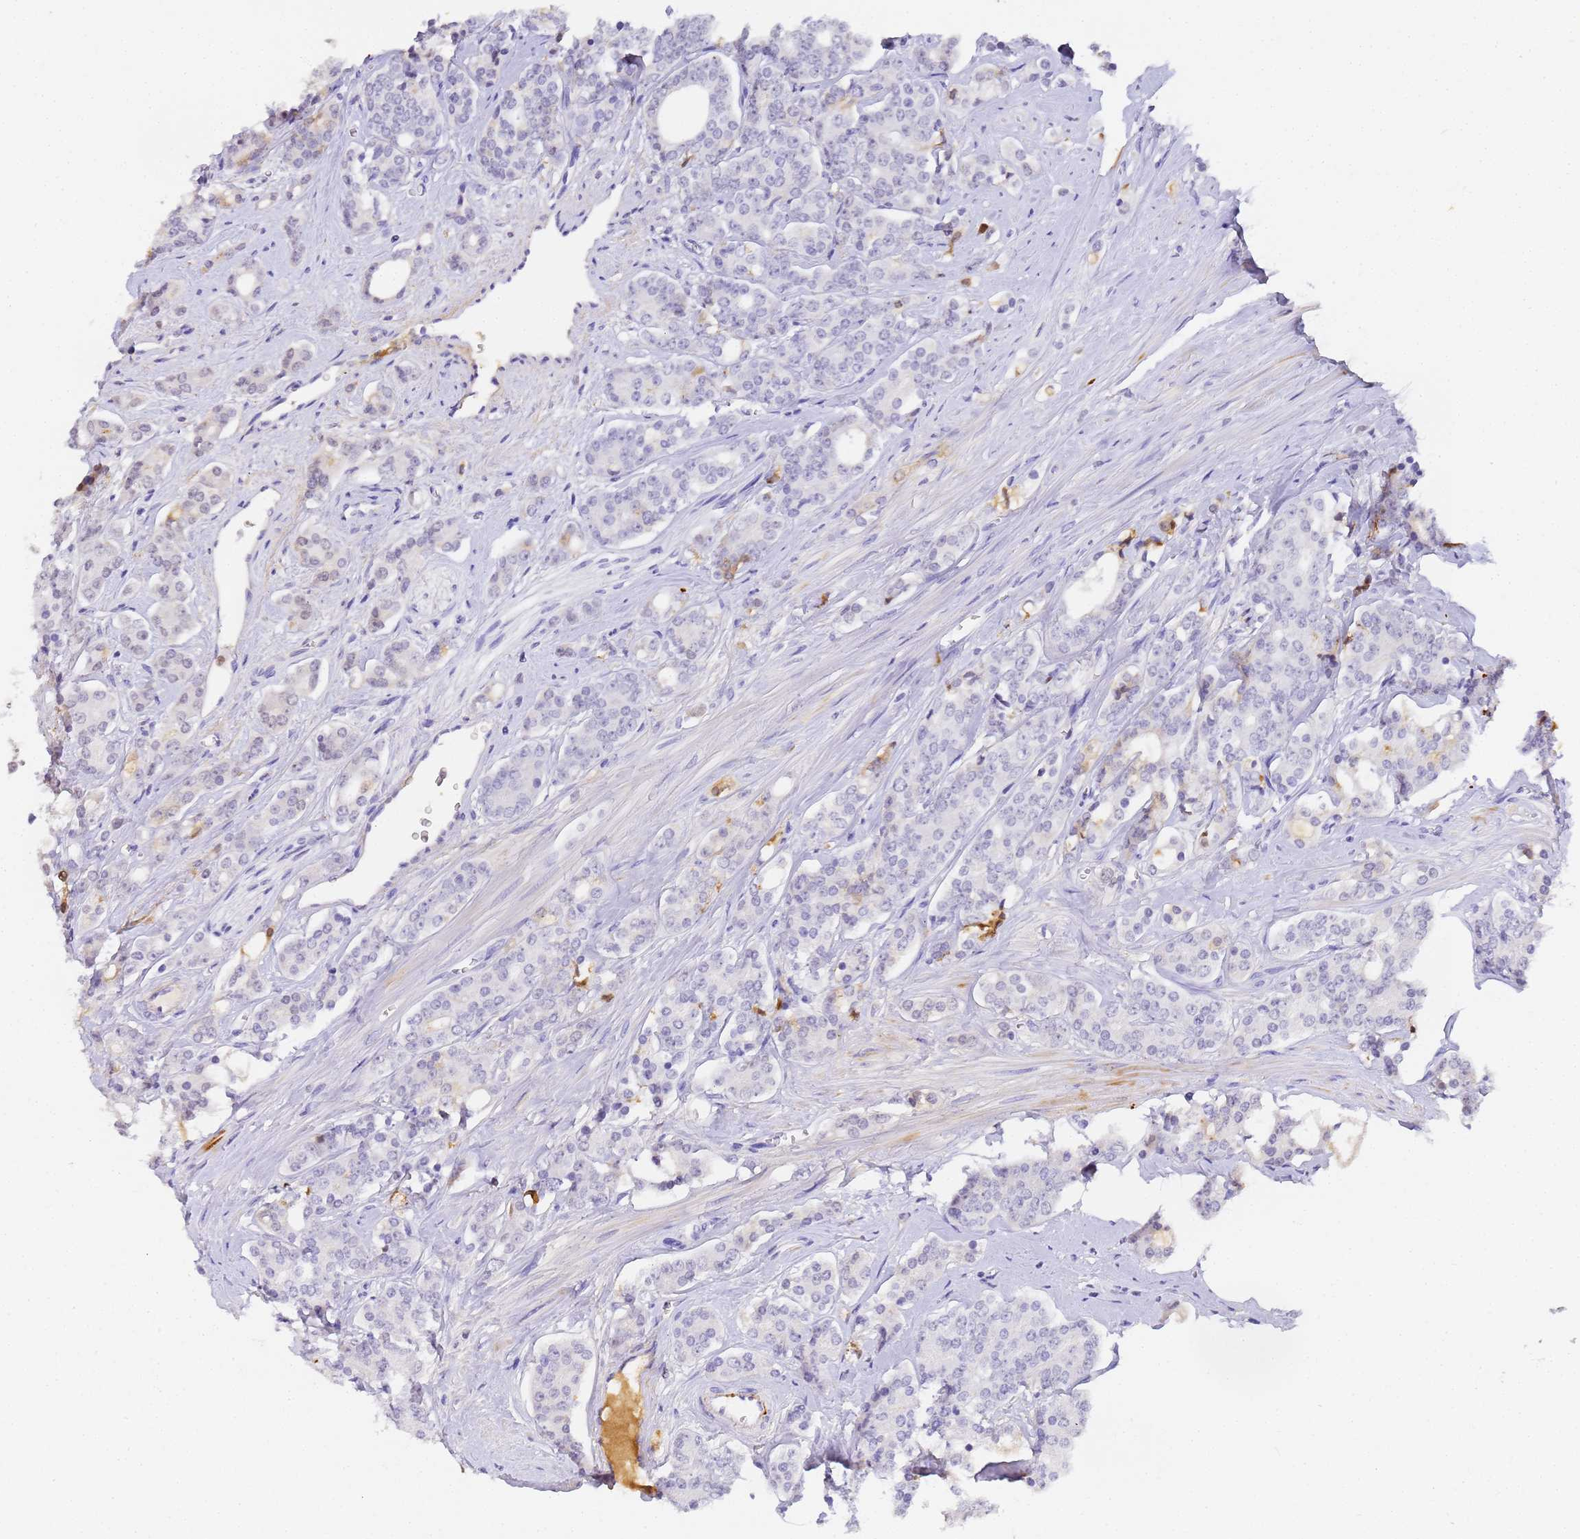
{"staining": {"intensity": "negative", "quantity": "none", "location": "none"}, "tissue": "prostate cancer", "cell_type": "Tumor cells", "image_type": "cancer", "snomed": [{"axis": "morphology", "description": "Adenocarcinoma, High grade"}, {"axis": "topography", "description": "Prostate"}], "caption": "Prostate adenocarcinoma (high-grade) stained for a protein using immunohistochemistry (IHC) demonstrates no expression tumor cells.", "gene": "CFHR2", "patient": {"sex": "male", "age": 62}}